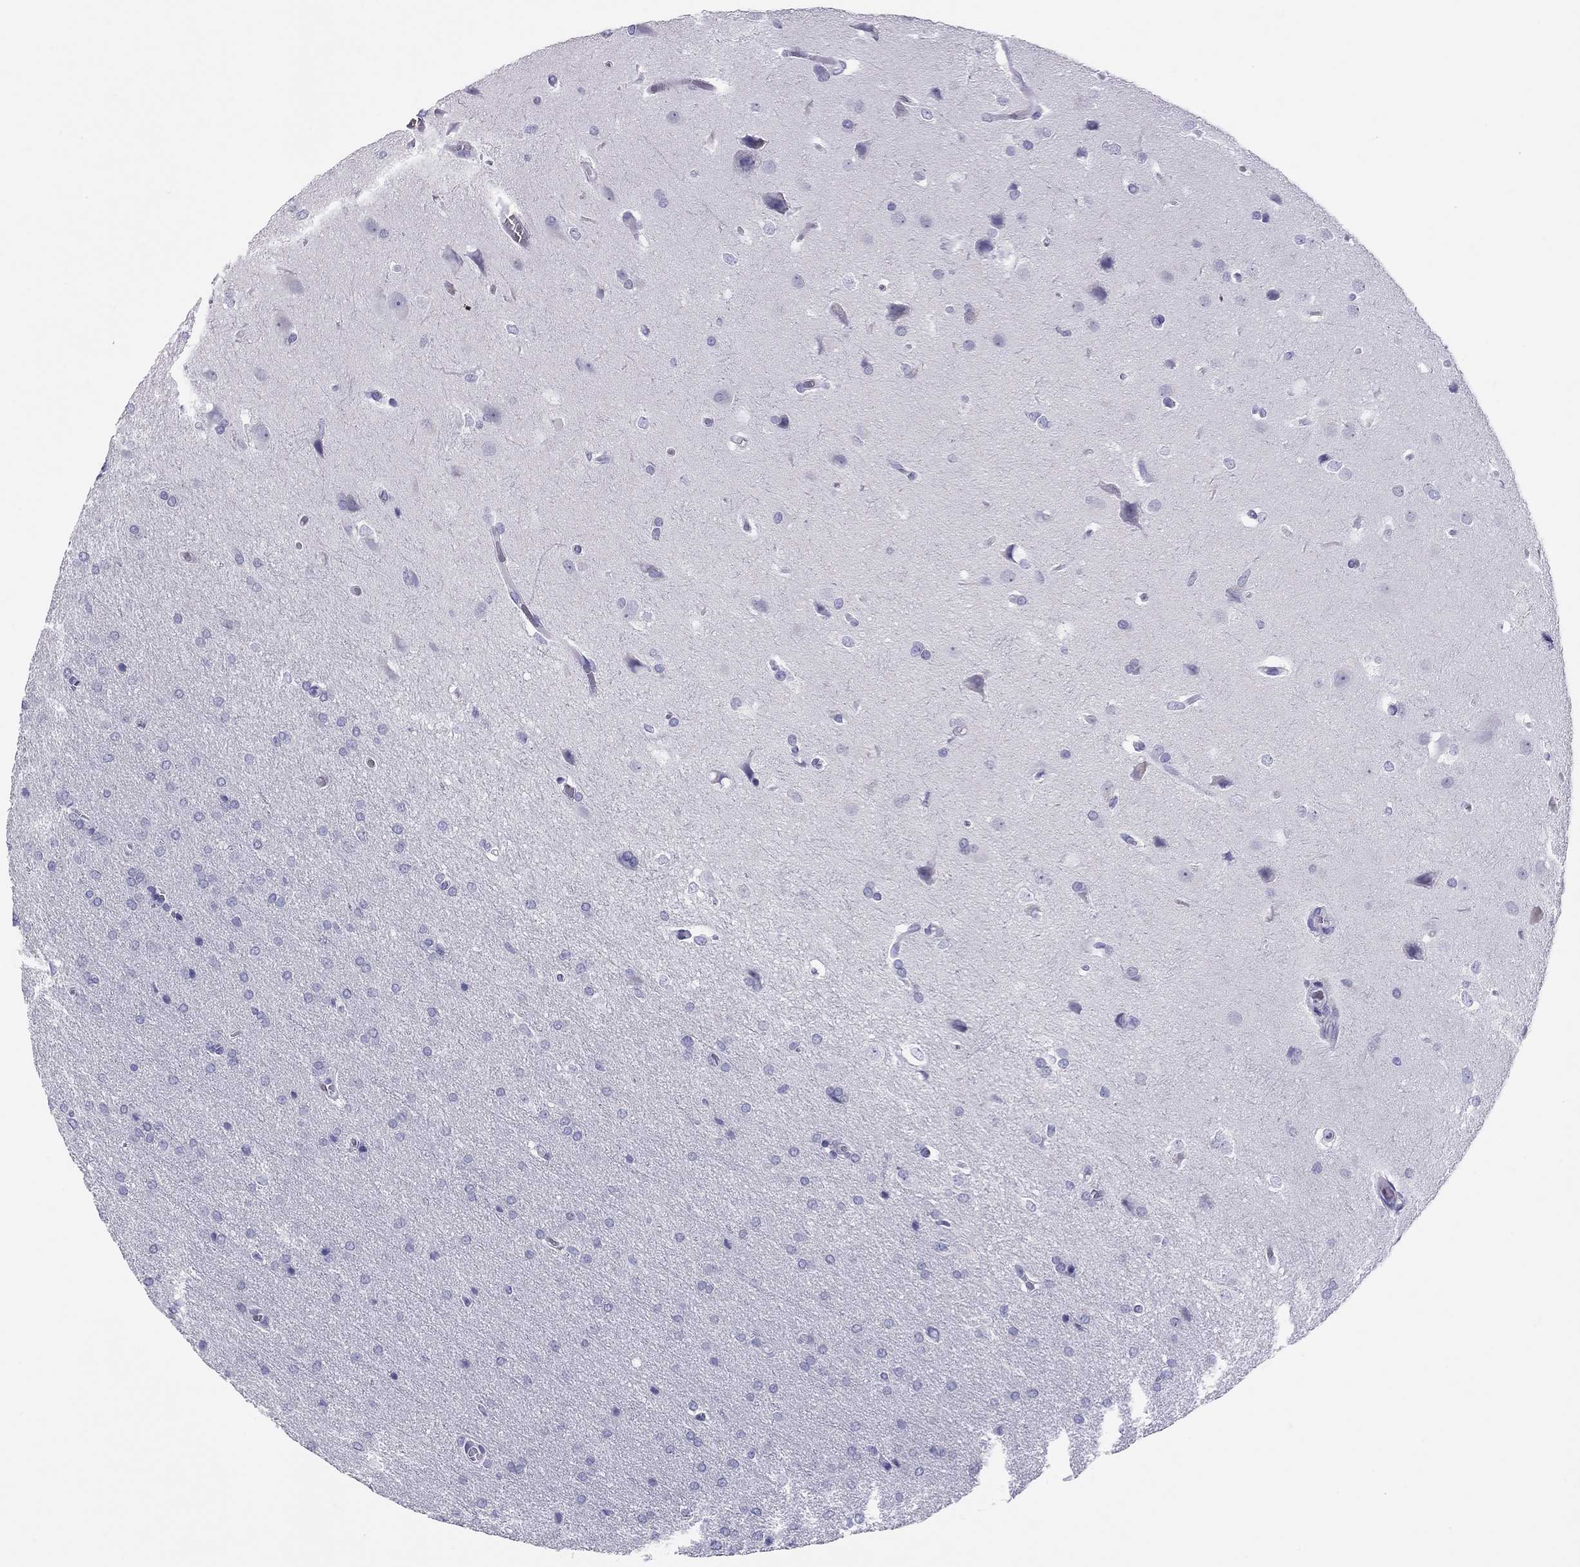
{"staining": {"intensity": "negative", "quantity": "none", "location": "none"}, "tissue": "glioma", "cell_type": "Tumor cells", "image_type": "cancer", "snomed": [{"axis": "morphology", "description": "Glioma, malignant, Low grade"}, {"axis": "topography", "description": "Brain"}], "caption": "Tumor cells show no significant protein staining in low-grade glioma (malignant). (DAB immunohistochemistry with hematoxylin counter stain).", "gene": "PSMB11", "patient": {"sex": "female", "age": 32}}